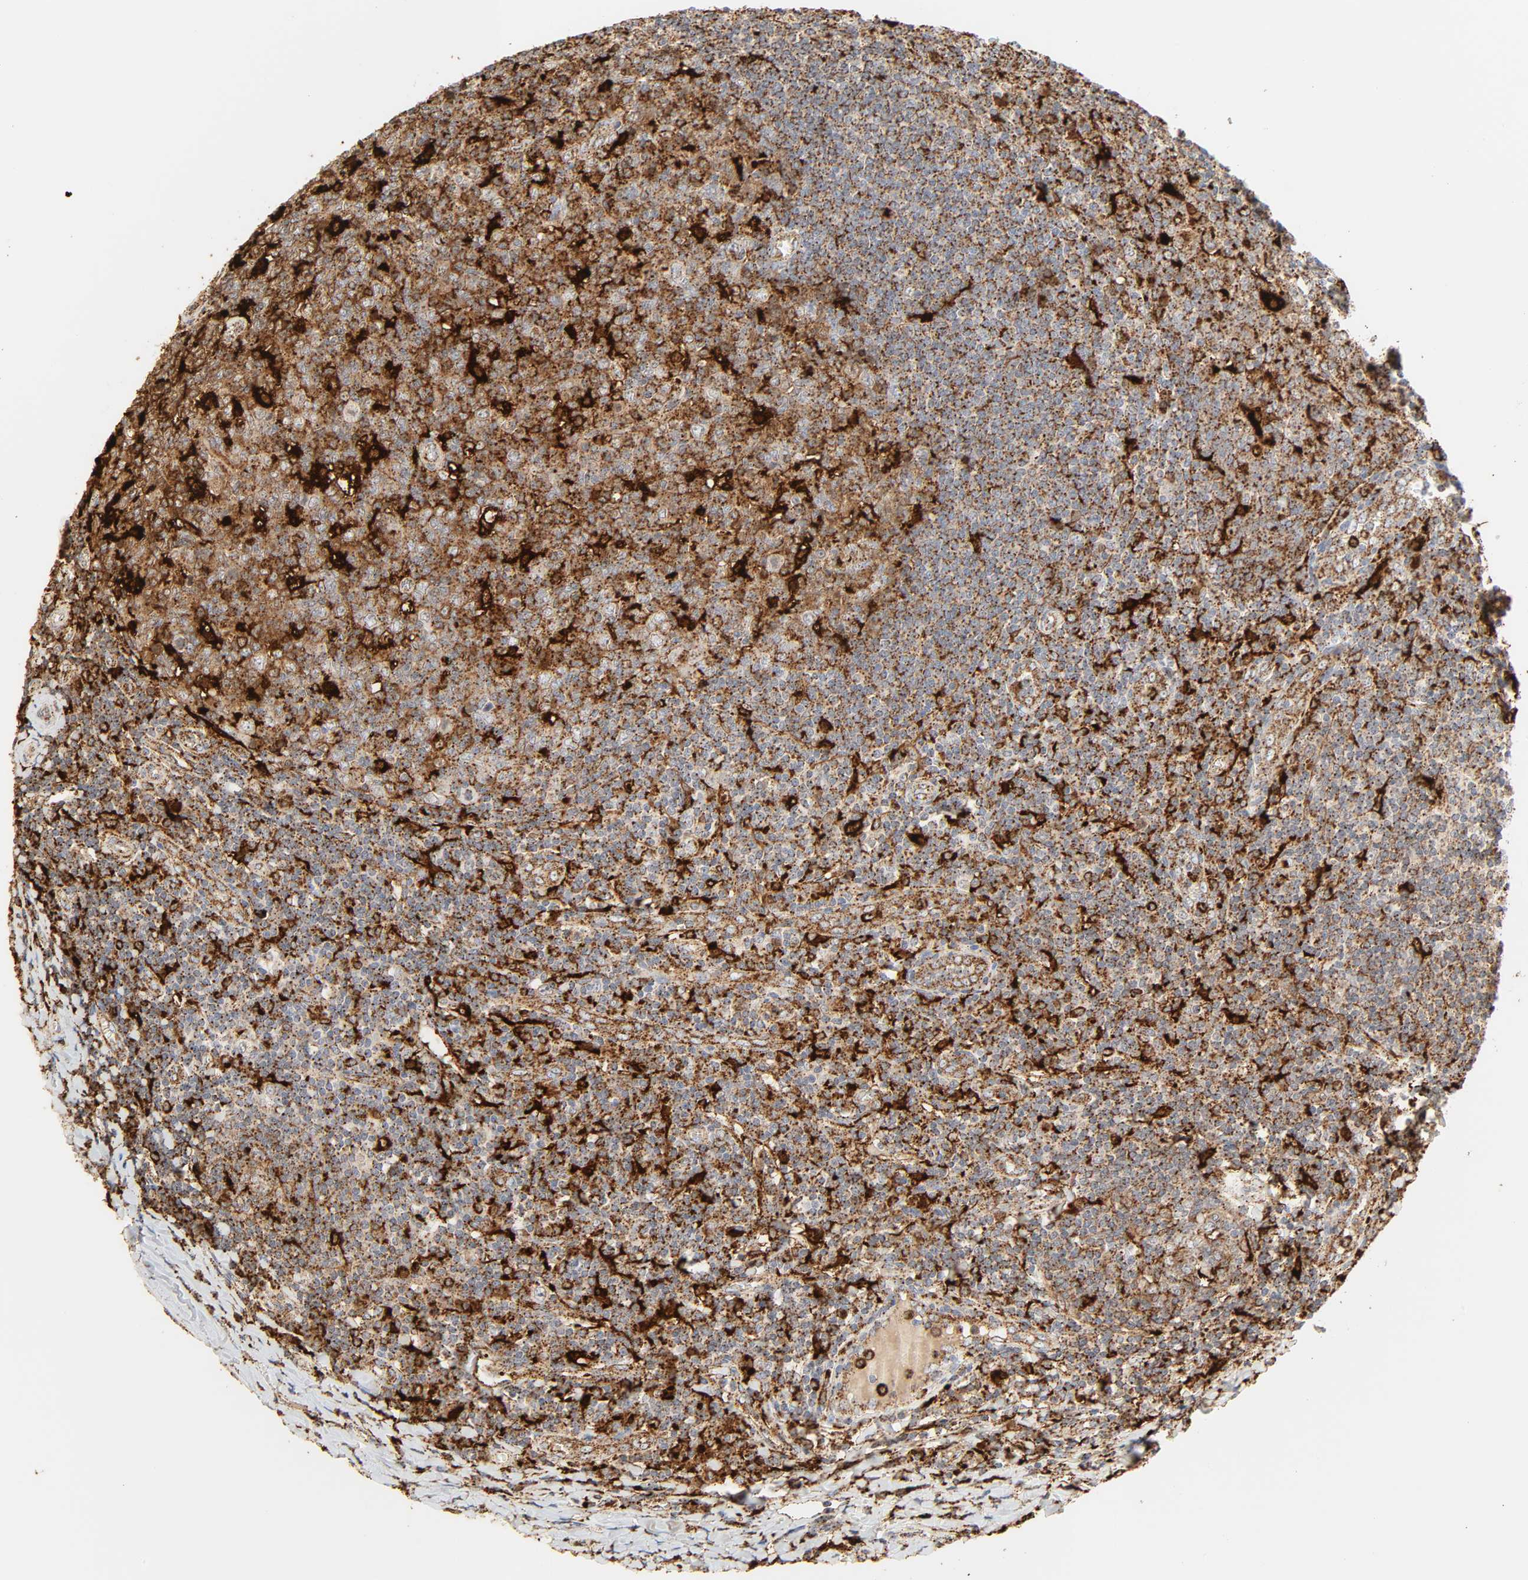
{"staining": {"intensity": "strong", "quantity": ">75%", "location": "cytoplasmic/membranous"}, "tissue": "tonsil", "cell_type": "Germinal center cells", "image_type": "normal", "snomed": [{"axis": "morphology", "description": "Normal tissue, NOS"}, {"axis": "topography", "description": "Tonsil"}], "caption": "The photomicrograph shows staining of unremarkable tonsil, revealing strong cytoplasmic/membranous protein positivity (brown color) within germinal center cells. (DAB = brown stain, brightfield microscopy at high magnification).", "gene": "PSAP", "patient": {"sex": "male", "age": 31}}